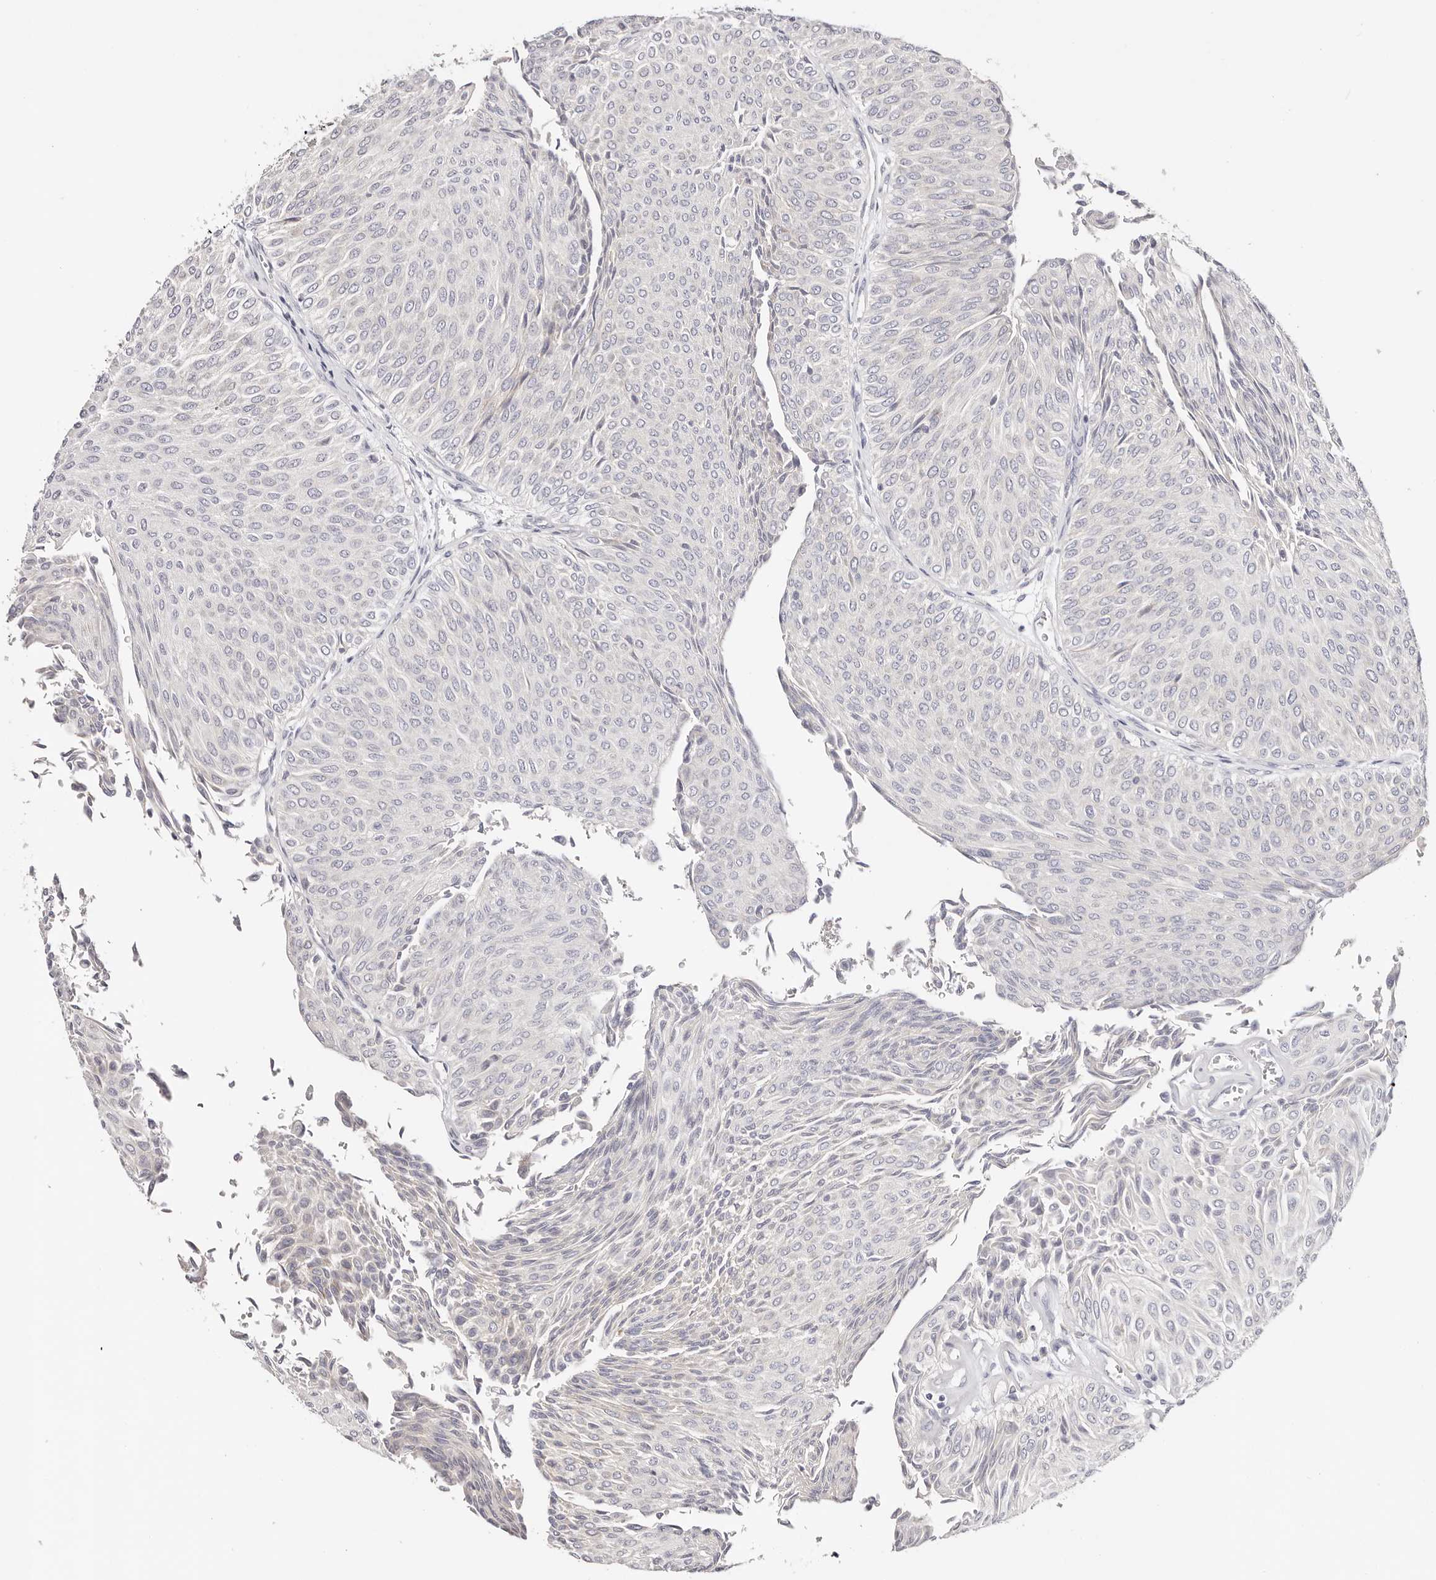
{"staining": {"intensity": "negative", "quantity": "none", "location": "none"}, "tissue": "urothelial cancer", "cell_type": "Tumor cells", "image_type": "cancer", "snomed": [{"axis": "morphology", "description": "Urothelial carcinoma, Low grade"}, {"axis": "topography", "description": "Urinary bladder"}], "caption": "DAB immunohistochemical staining of urothelial cancer demonstrates no significant positivity in tumor cells.", "gene": "GNA13", "patient": {"sex": "male", "age": 78}}